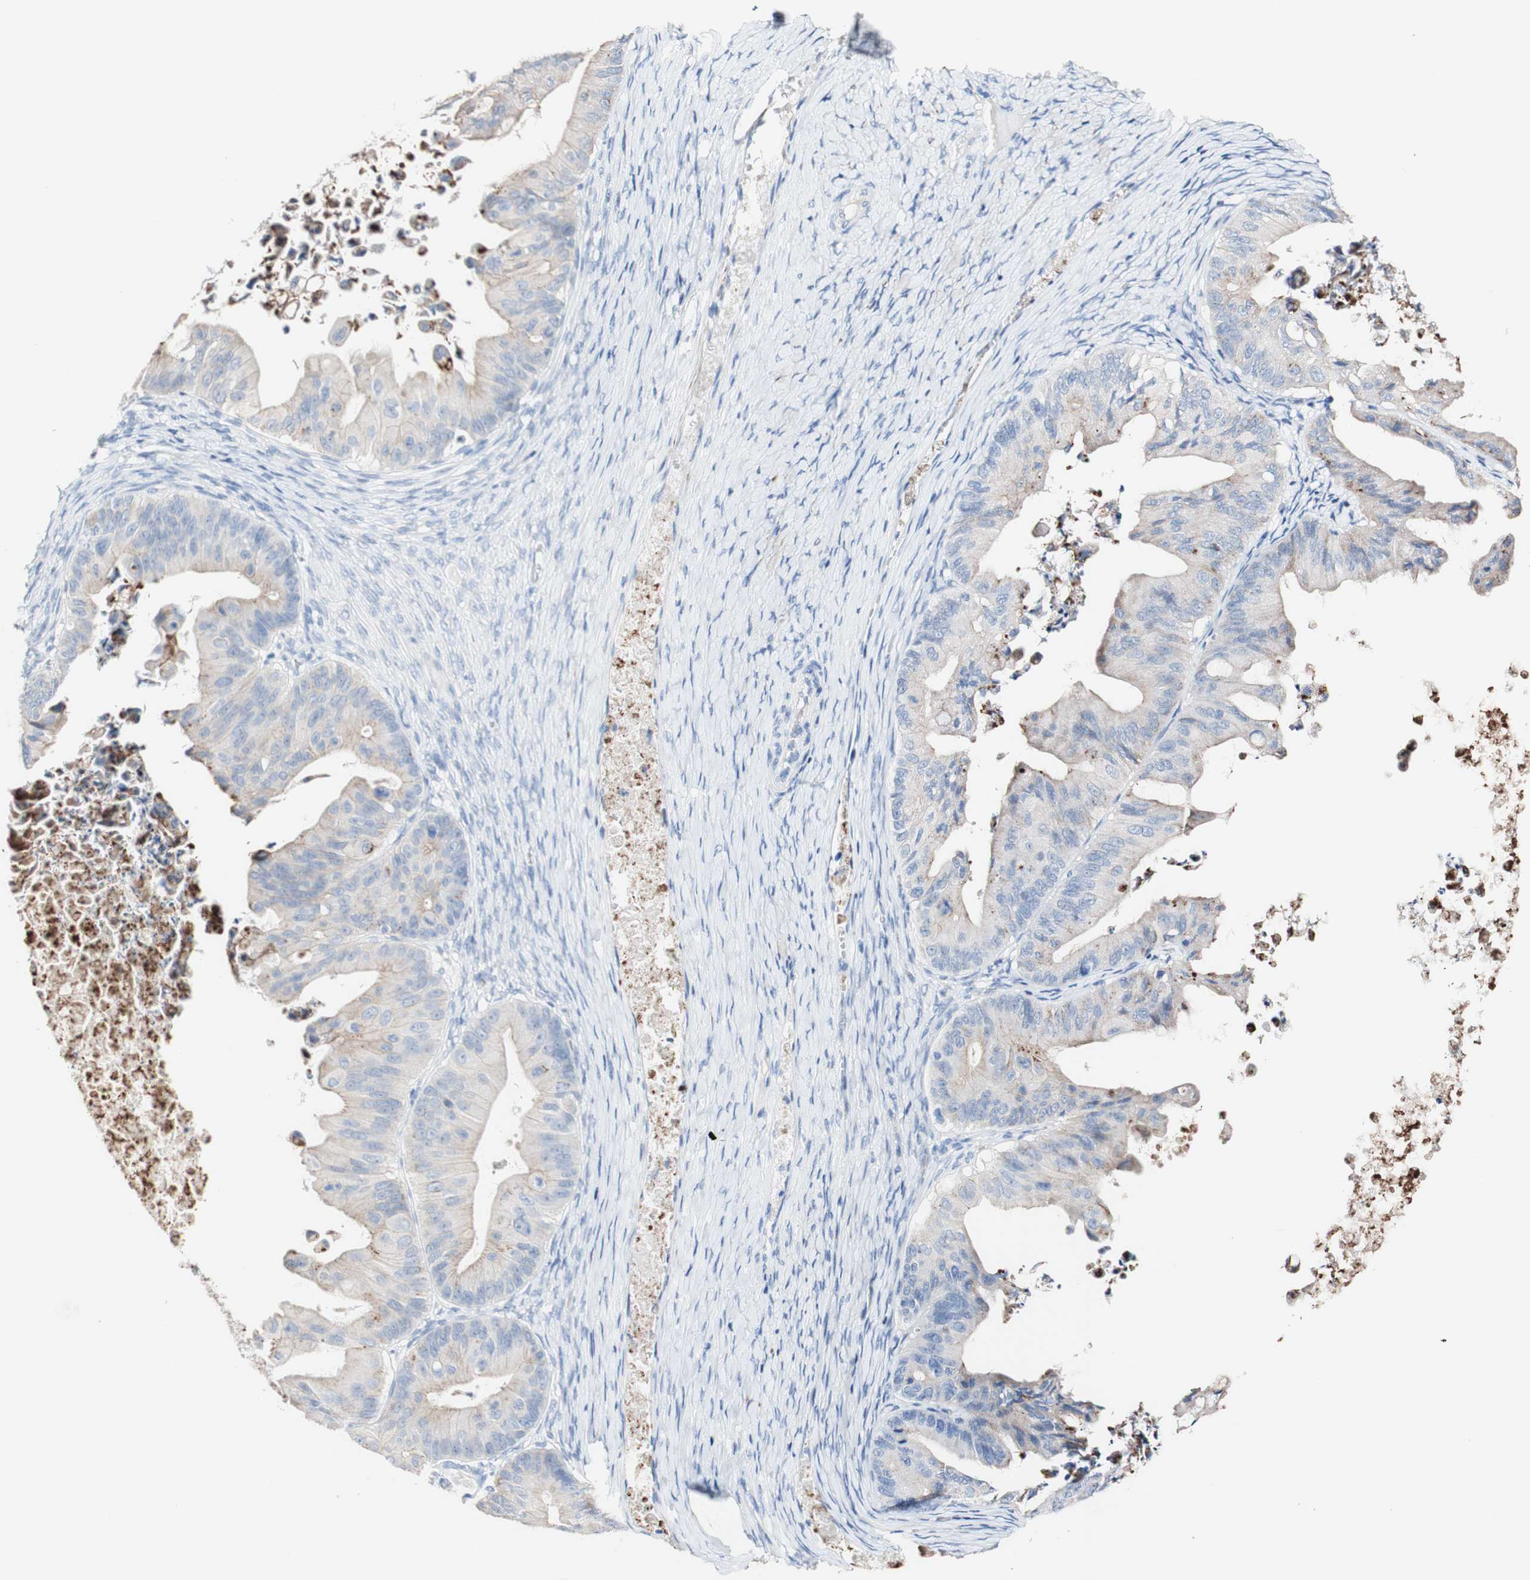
{"staining": {"intensity": "weak", "quantity": "<25%", "location": "cytoplasmic/membranous"}, "tissue": "ovarian cancer", "cell_type": "Tumor cells", "image_type": "cancer", "snomed": [{"axis": "morphology", "description": "Cystadenocarcinoma, mucinous, NOS"}, {"axis": "topography", "description": "Ovary"}], "caption": "Photomicrograph shows no protein expression in tumor cells of ovarian cancer tissue.", "gene": "DSC2", "patient": {"sex": "female", "age": 37}}